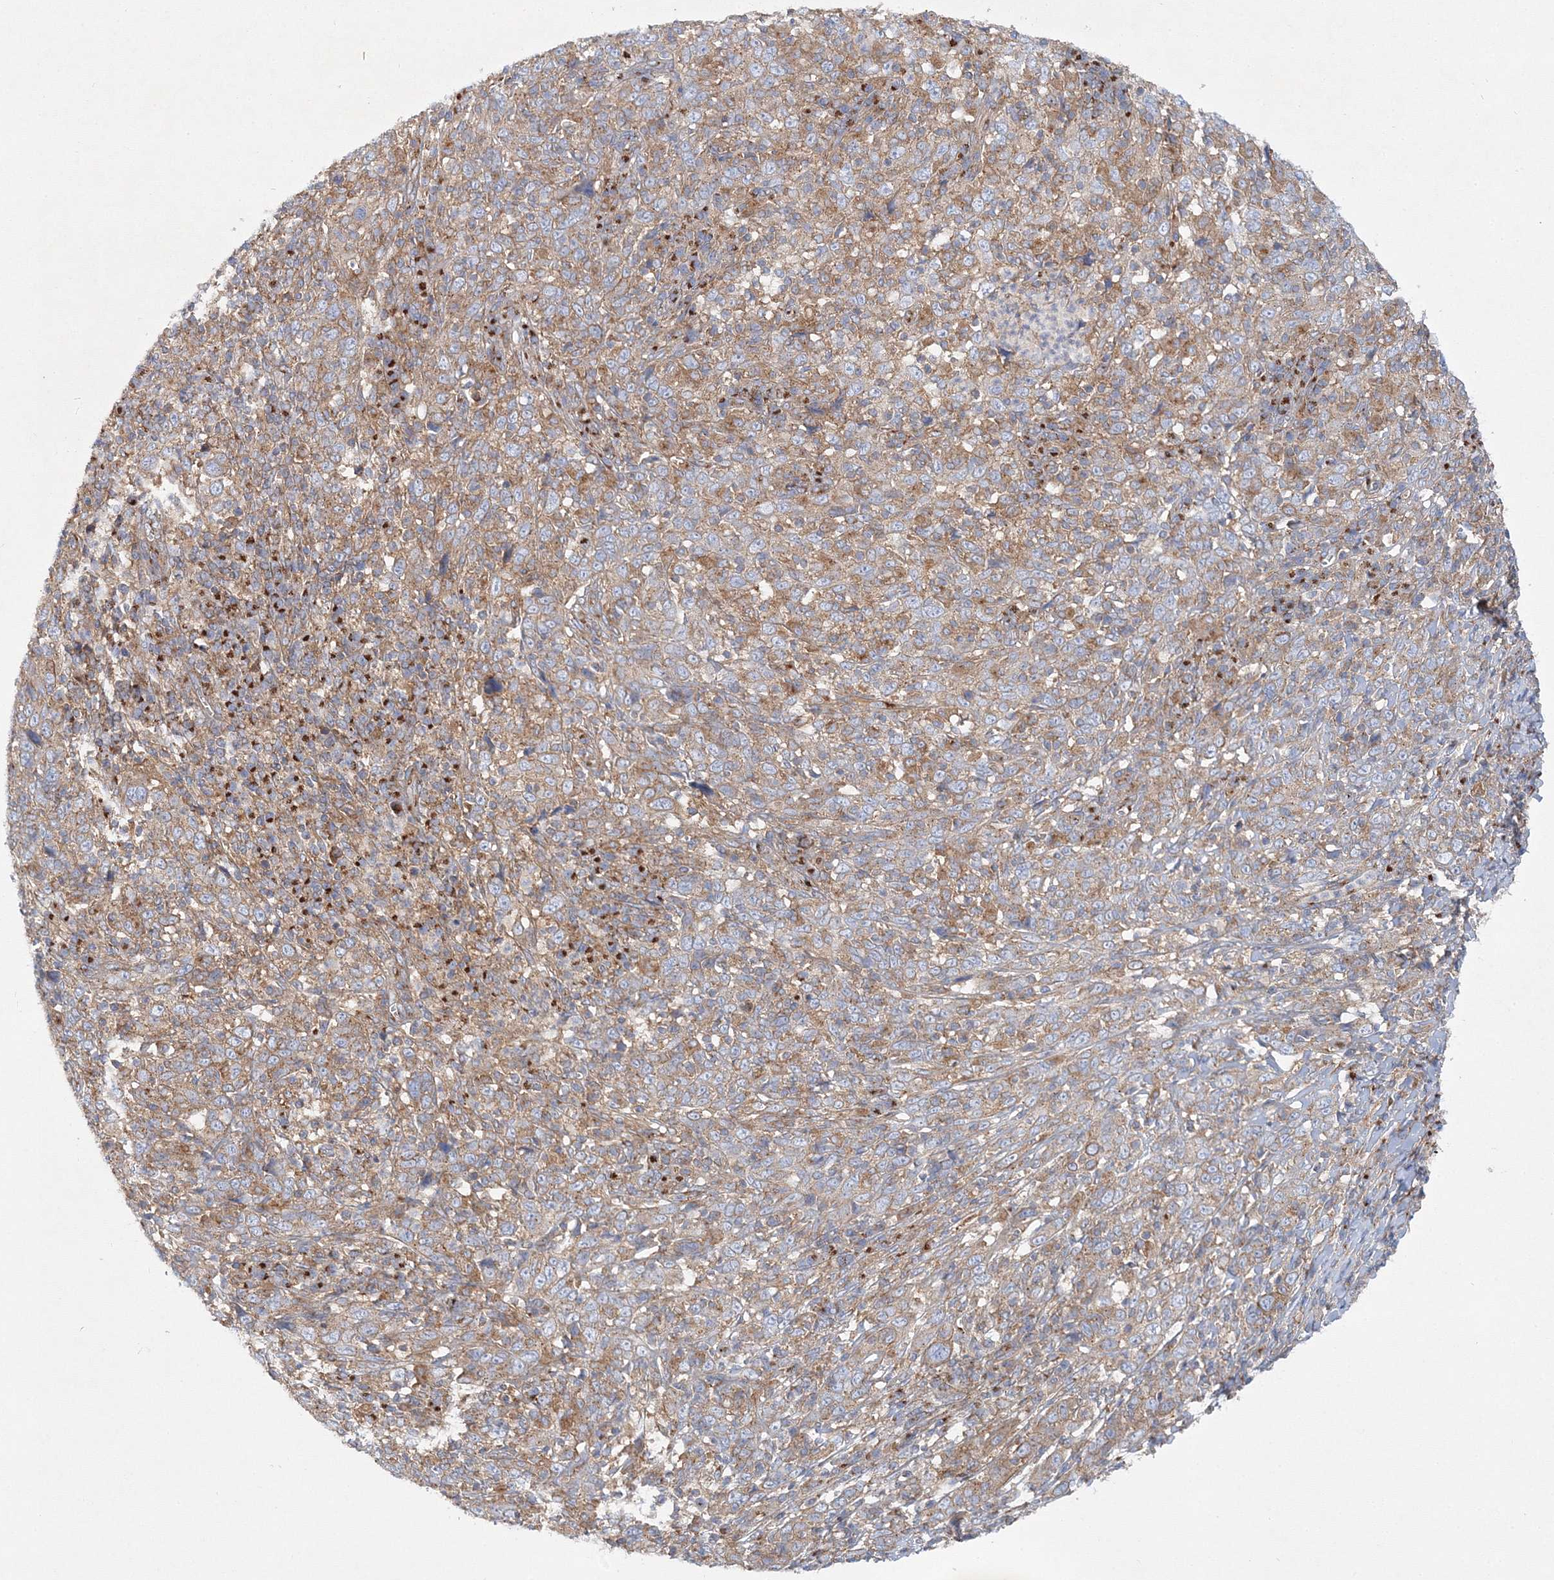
{"staining": {"intensity": "moderate", "quantity": ">75%", "location": "cytoplasmic/membranous"}, "tissue": "cervical cancer", "cell_type": "Tumor cells", "image_type": "cancer", "snomed": [{"axis": "morphology", "description": "Squamous cell carcinoma, NOS"}, {"axis": "topography", "description": "Cervix"}], "caption": "Cervical cancer was stained to show a protein in brown. There is medium levels of moderate cytoplasmic/membranous expression in about >75% of tumor cells. (DAB IHC with brightfield microscopy, high magnification).", "gene": "SEC23IP", "patient": {"sex": "female", "age": 46}}